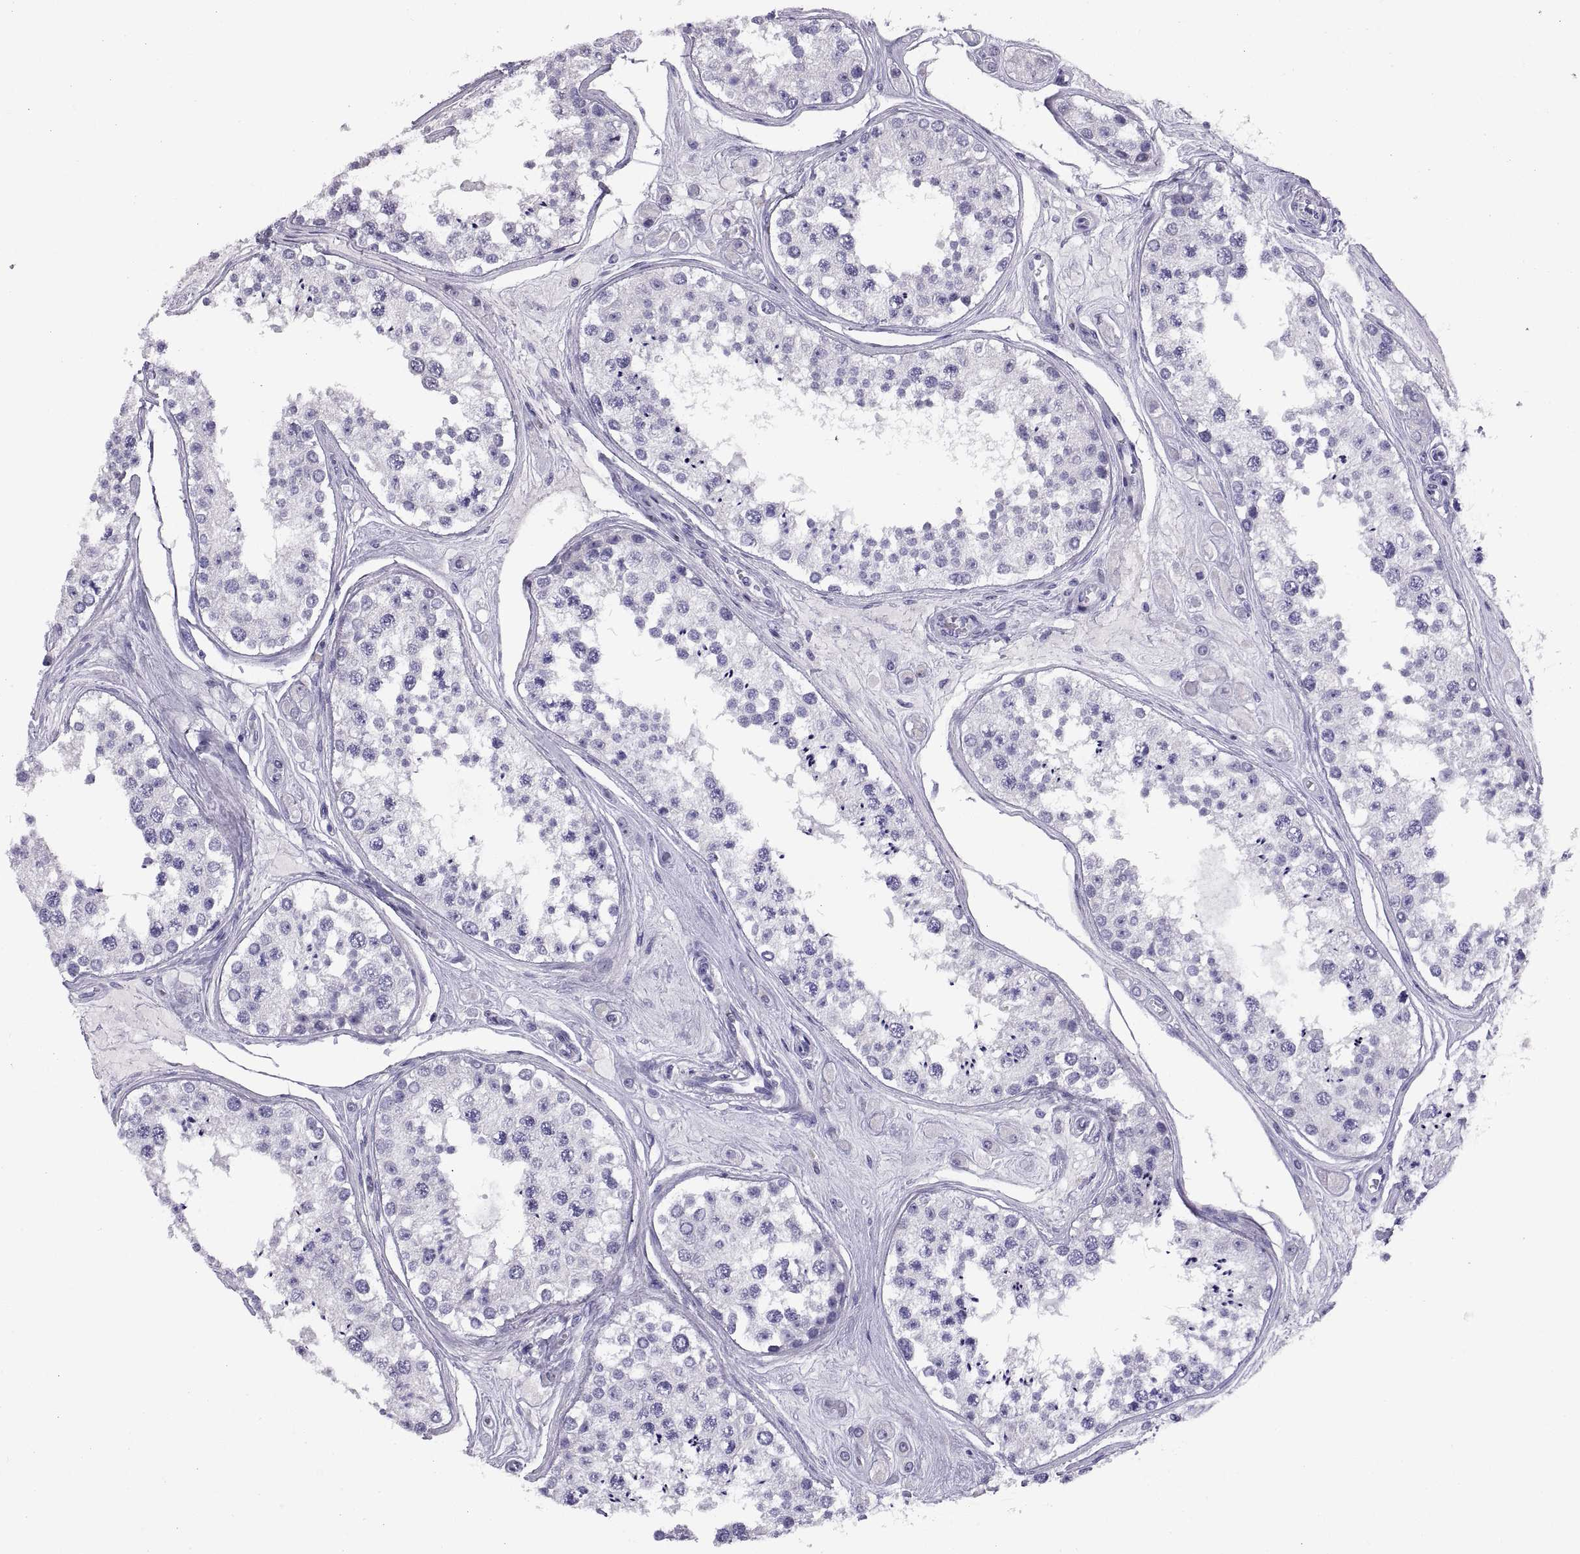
{"staining": {"intensity": "negative", "quantity": "none", "location": "none"}, "tissue": "testis", "cell_type": "Cells in seminiferous ducts", "image_type": "normal", "snomed": [{"axis": "morphology", "description": "Normal tissue, NOS"}, {"axis": "topography", "description": "Testis"}], "caption": "The micrograph reveals no staining of cells in seminiferous ducts in normal testis.", "gene": "RGS20", "patient": {"sex": "male", "age": 25}}